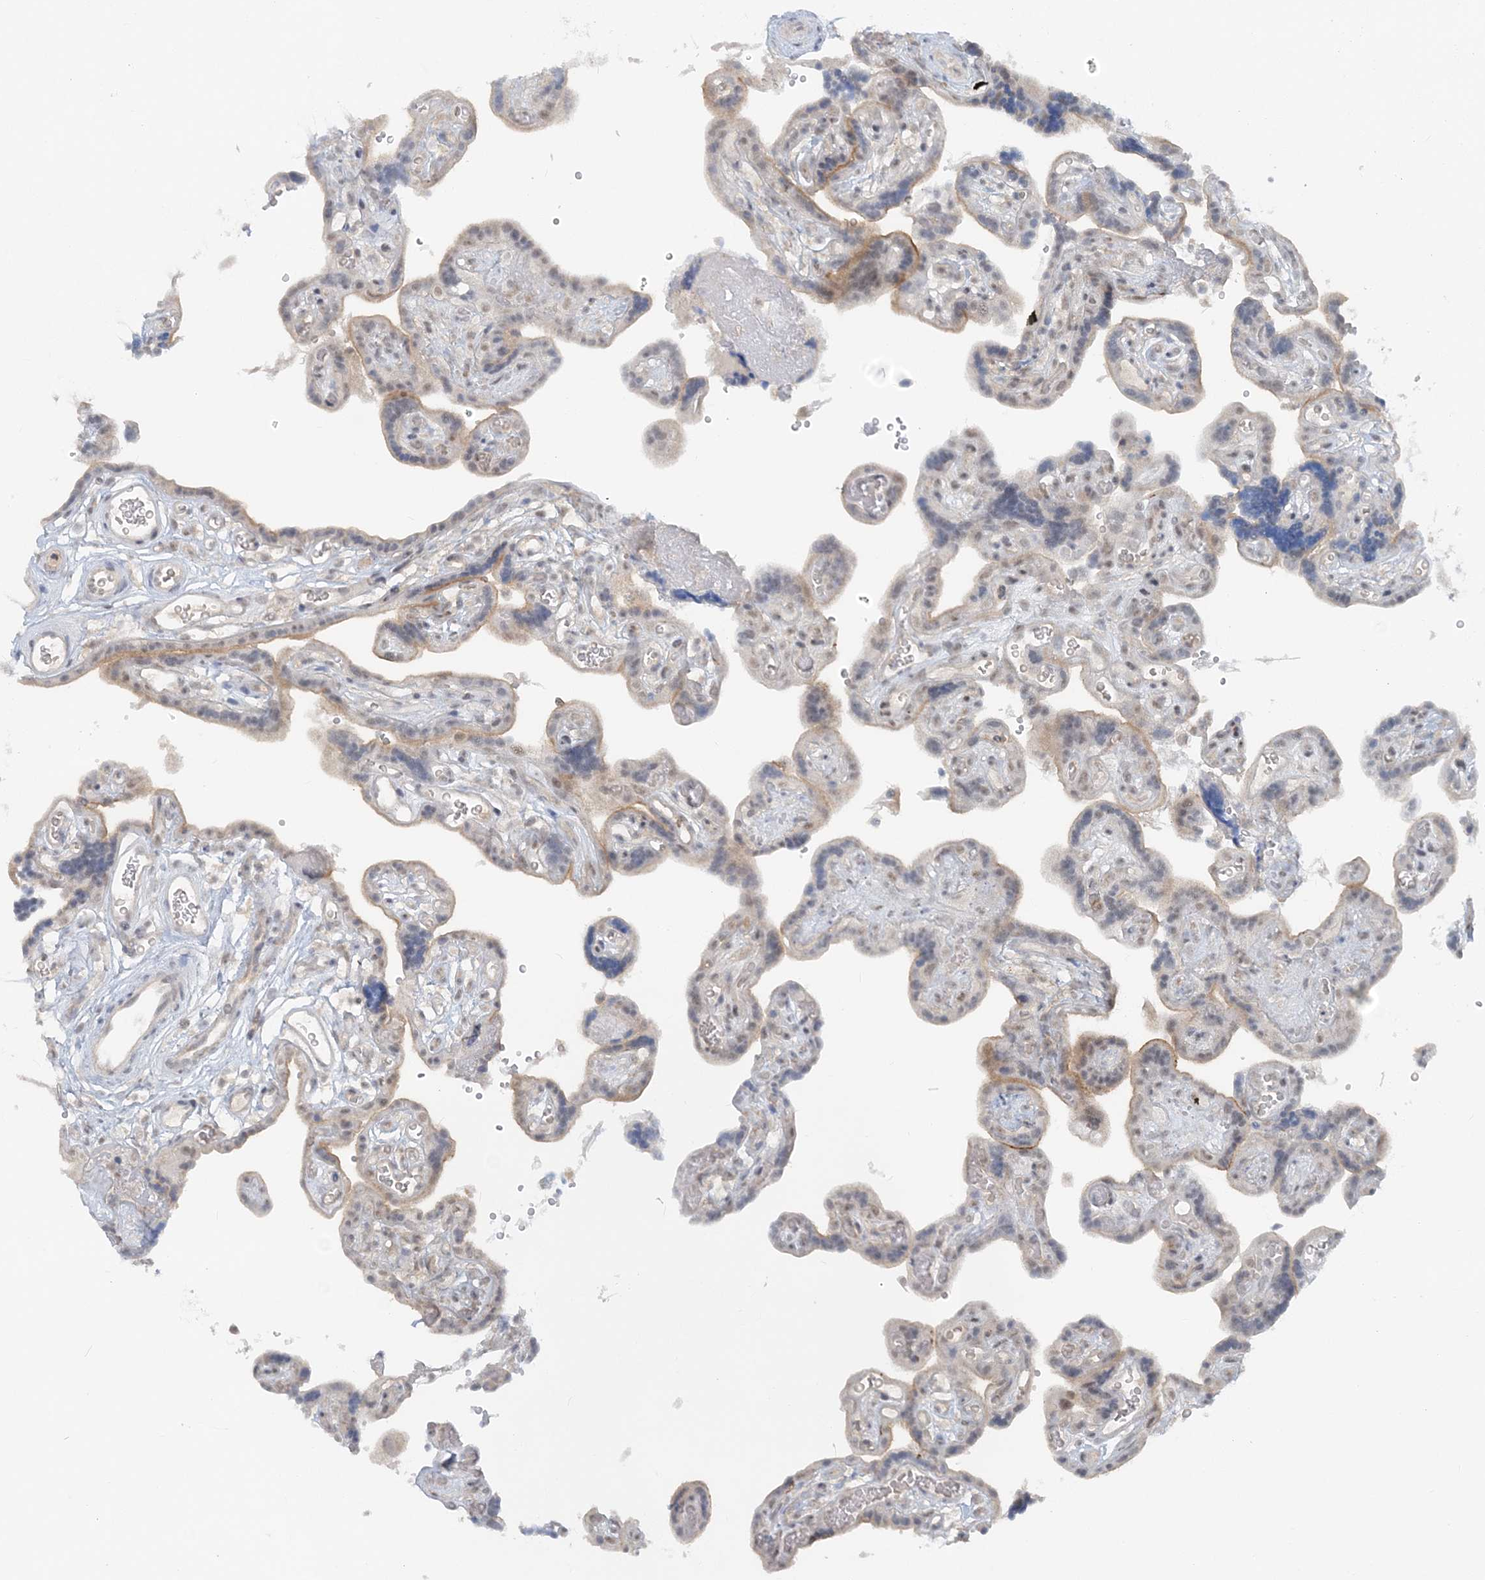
{"staining": {"intensity": "moderate", "quantity": "25%-75%", "location": "cytoplasmic/membranous,nuclear"}, "tissue": "placenta", "cell_type": "Decidual cells", "image_type": "normal", "snomed": [{"axis": "morphology", "description": "Normal tissue, NOS"}, {"axis": "topography", "description": "Placenta"}], "caption": "A brown stain highlights moderate cytoplasmic/membranous,nuclear positivity of a protein in decidual cells of benign human placenta. (IHC, brightfield microscopy, high magnification).", "gene": "ATP11A", "patient": {"sex": "female", "age": 30}}